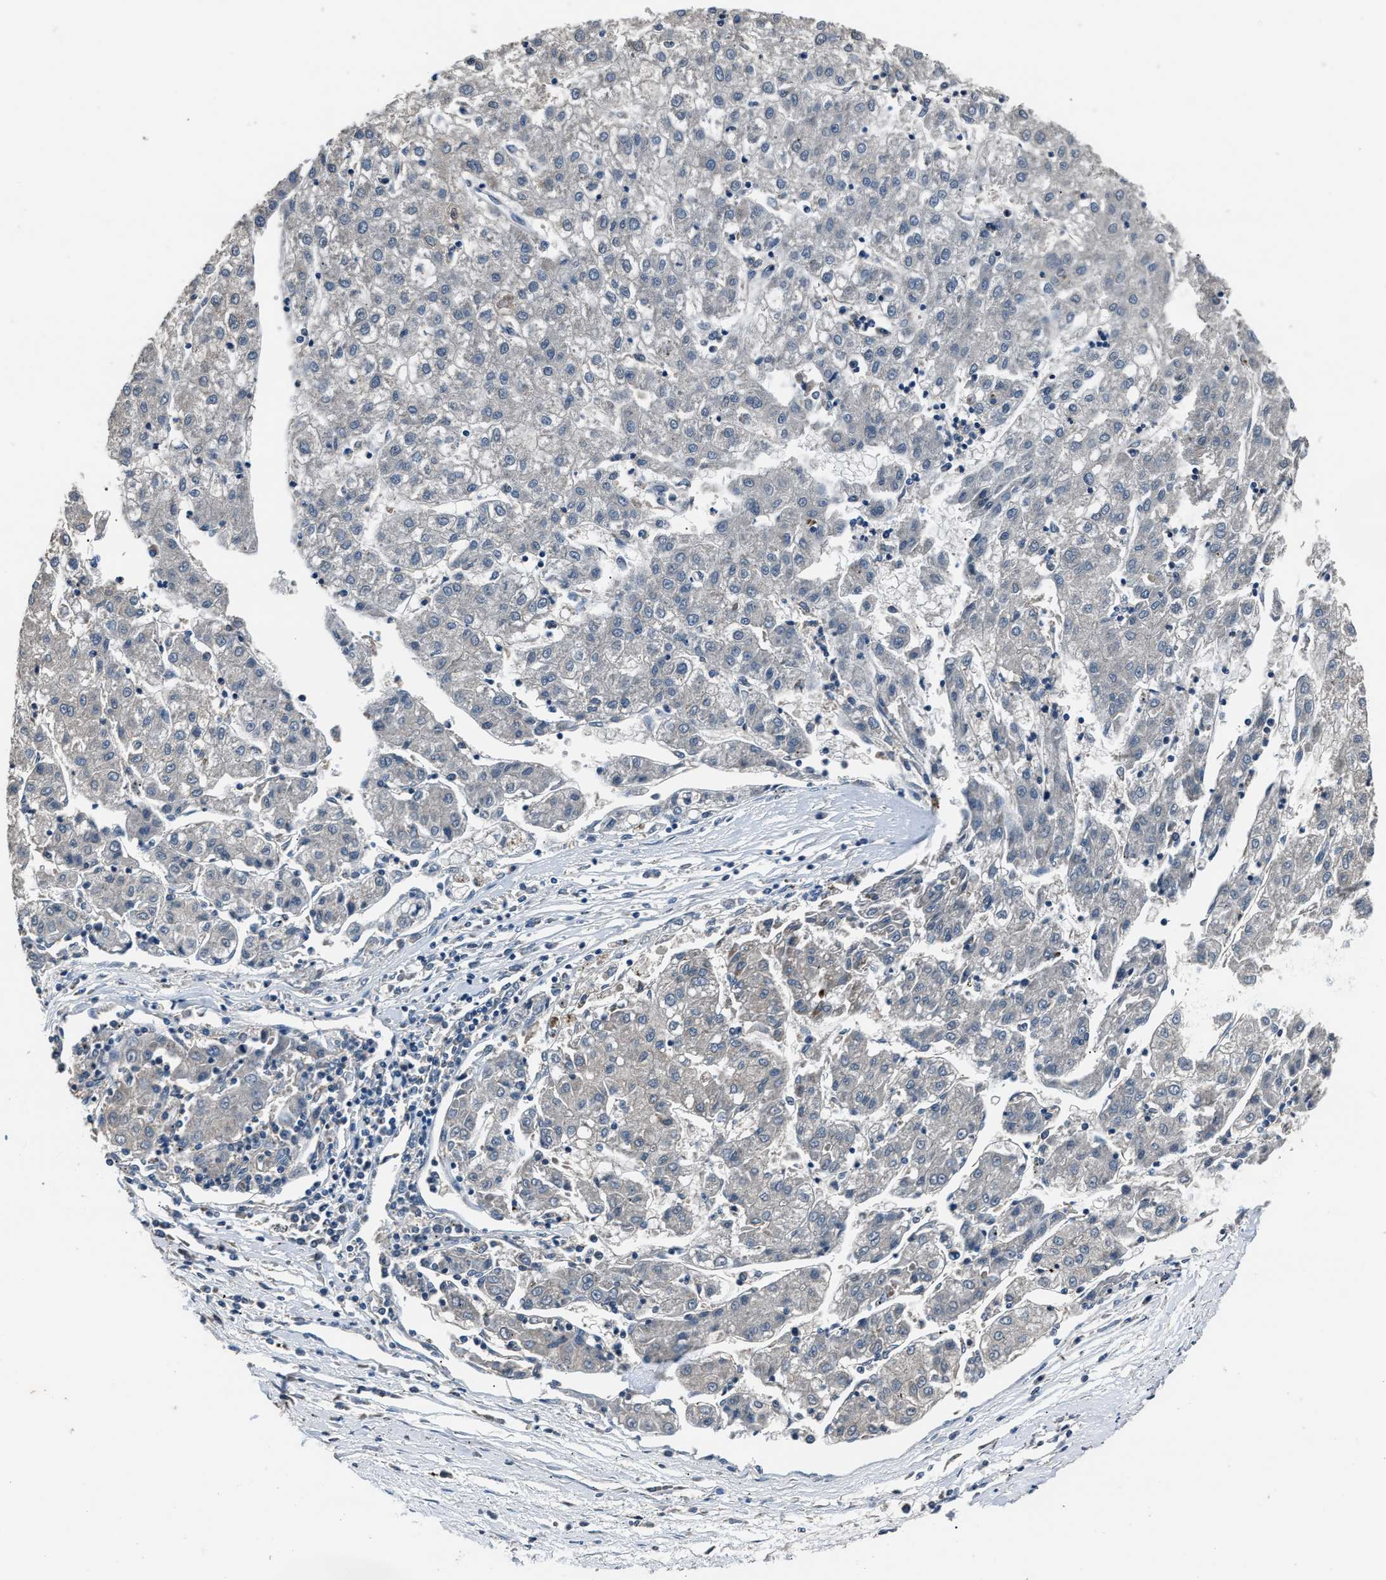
{"staining": {"intensity": "negative", "quantity": "none", "location": "none"}, "tissue": "liver cancer", "cell_type": "Tumor cells", "image_type": "cancer", "snomed": [{"axis": "morphology", "description": "Carcinoma, Hepatocellular, NOS"}, {"axis": "topography", "description": "Liver"}], "caption": "Hepatocellular carcinoma (liver) was stained to show a protein in brown. There is no significant staining in tumor cells.", "gene": "DNAJC24", "patient": {"sex": "male", "age": 72}}